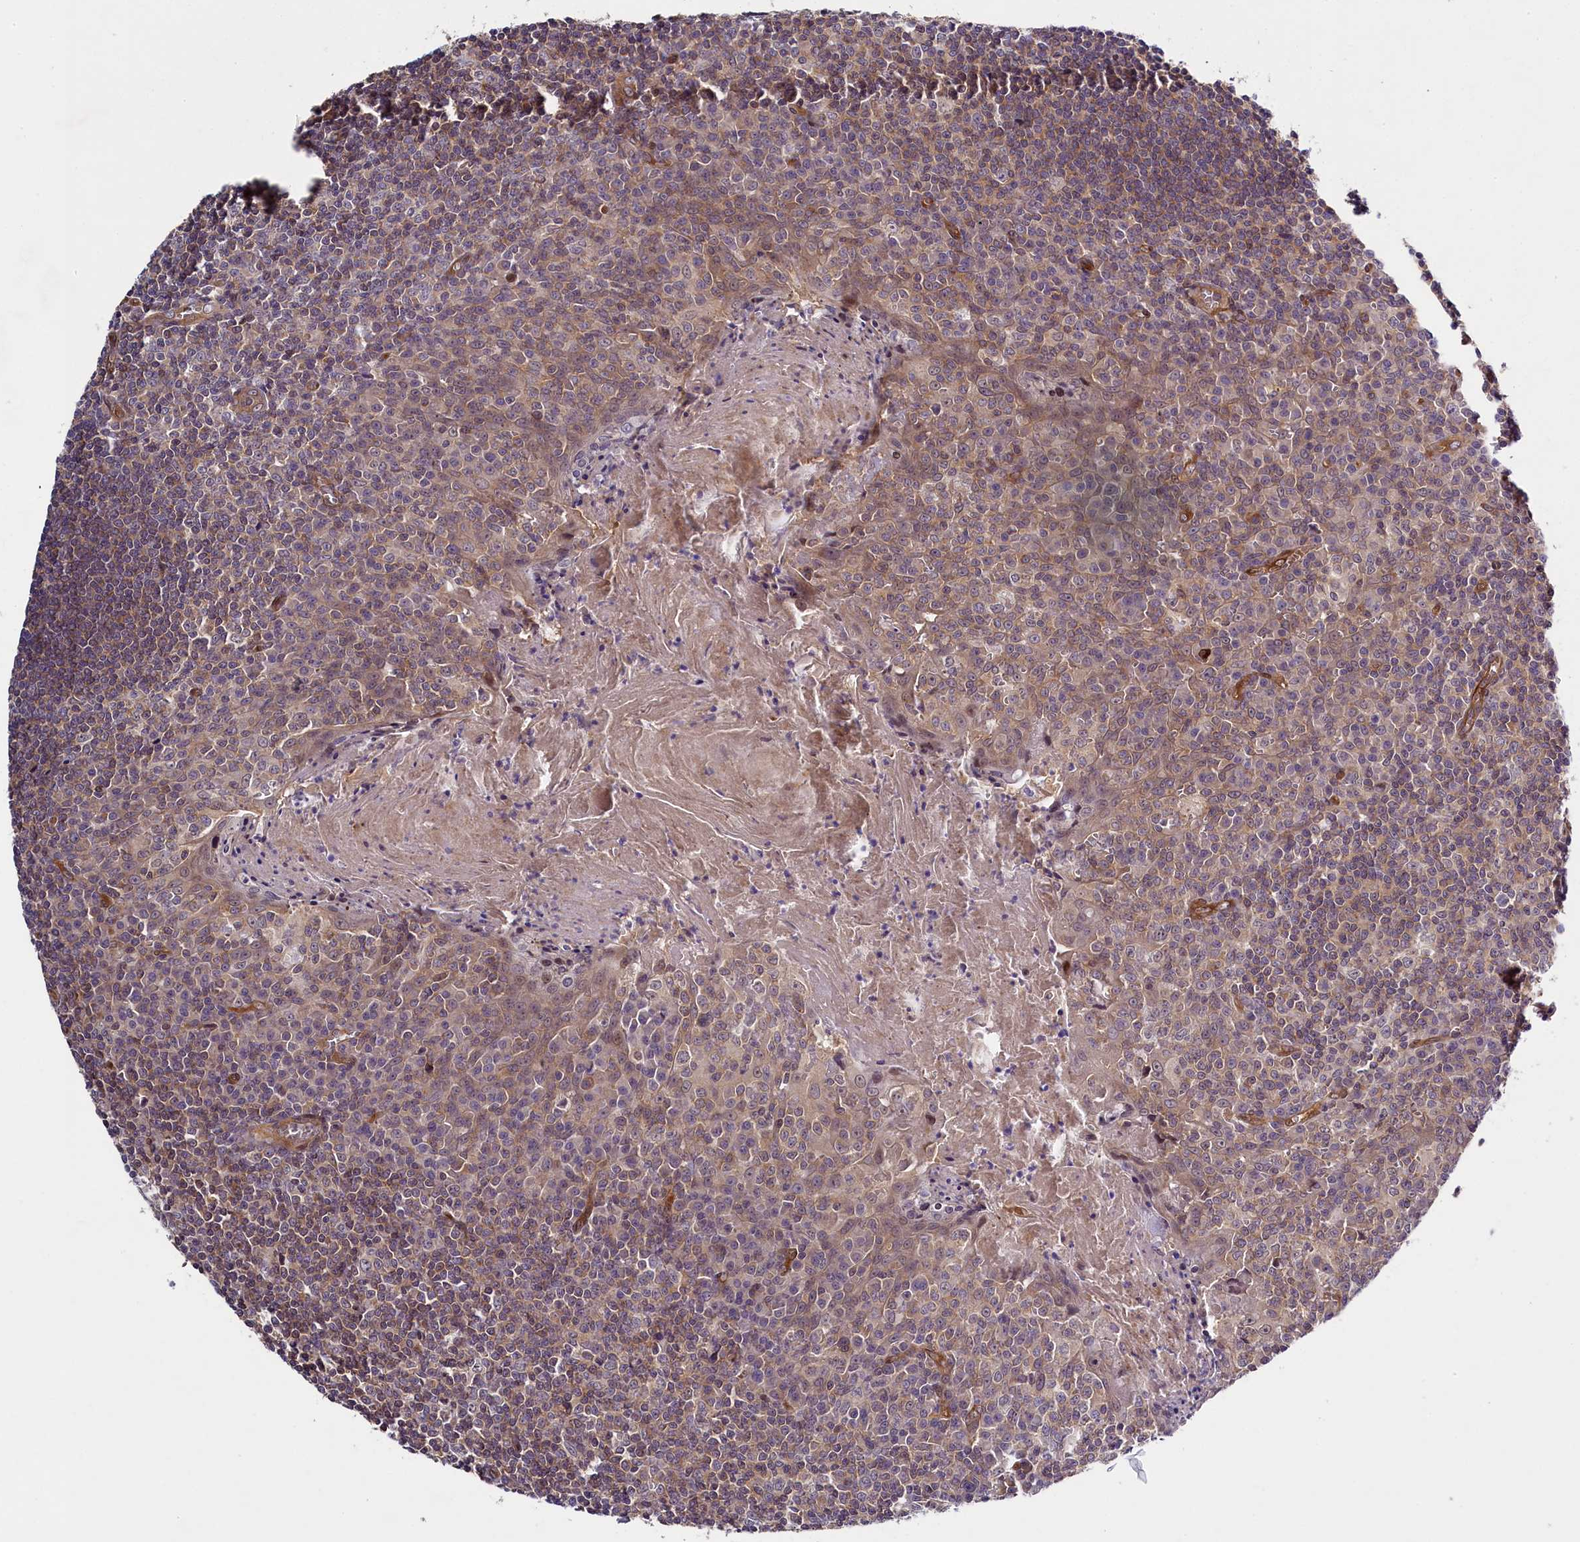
{"staining": {"intensity": "weak", "quantity": "<25%", "location": "cytoplasmic/membranous"}, "tissue": "tonsil", "cell_type": "Germinal center cells", "image_type": "normal", "snomed": [{"axis": "morphology", "description": "Normal tissue, NOS"}, {"axis": "topography", "description": "Tonsil"}], "caption": "High magnification brightfield microscopy of benign tonsil stained with DAB (3,3'-diaminobenzidine) (brown) and counterstained with hematoxylin (blue): germinal center cells show no significant positivity. (Stains: DAB immunohistochemistry (IHC) with hematoxylin counter stain, Microscopy: brightfield microscopy at high magnification).", "gene": "SNRK", "patient": {"sex": "male", "age": 27}}